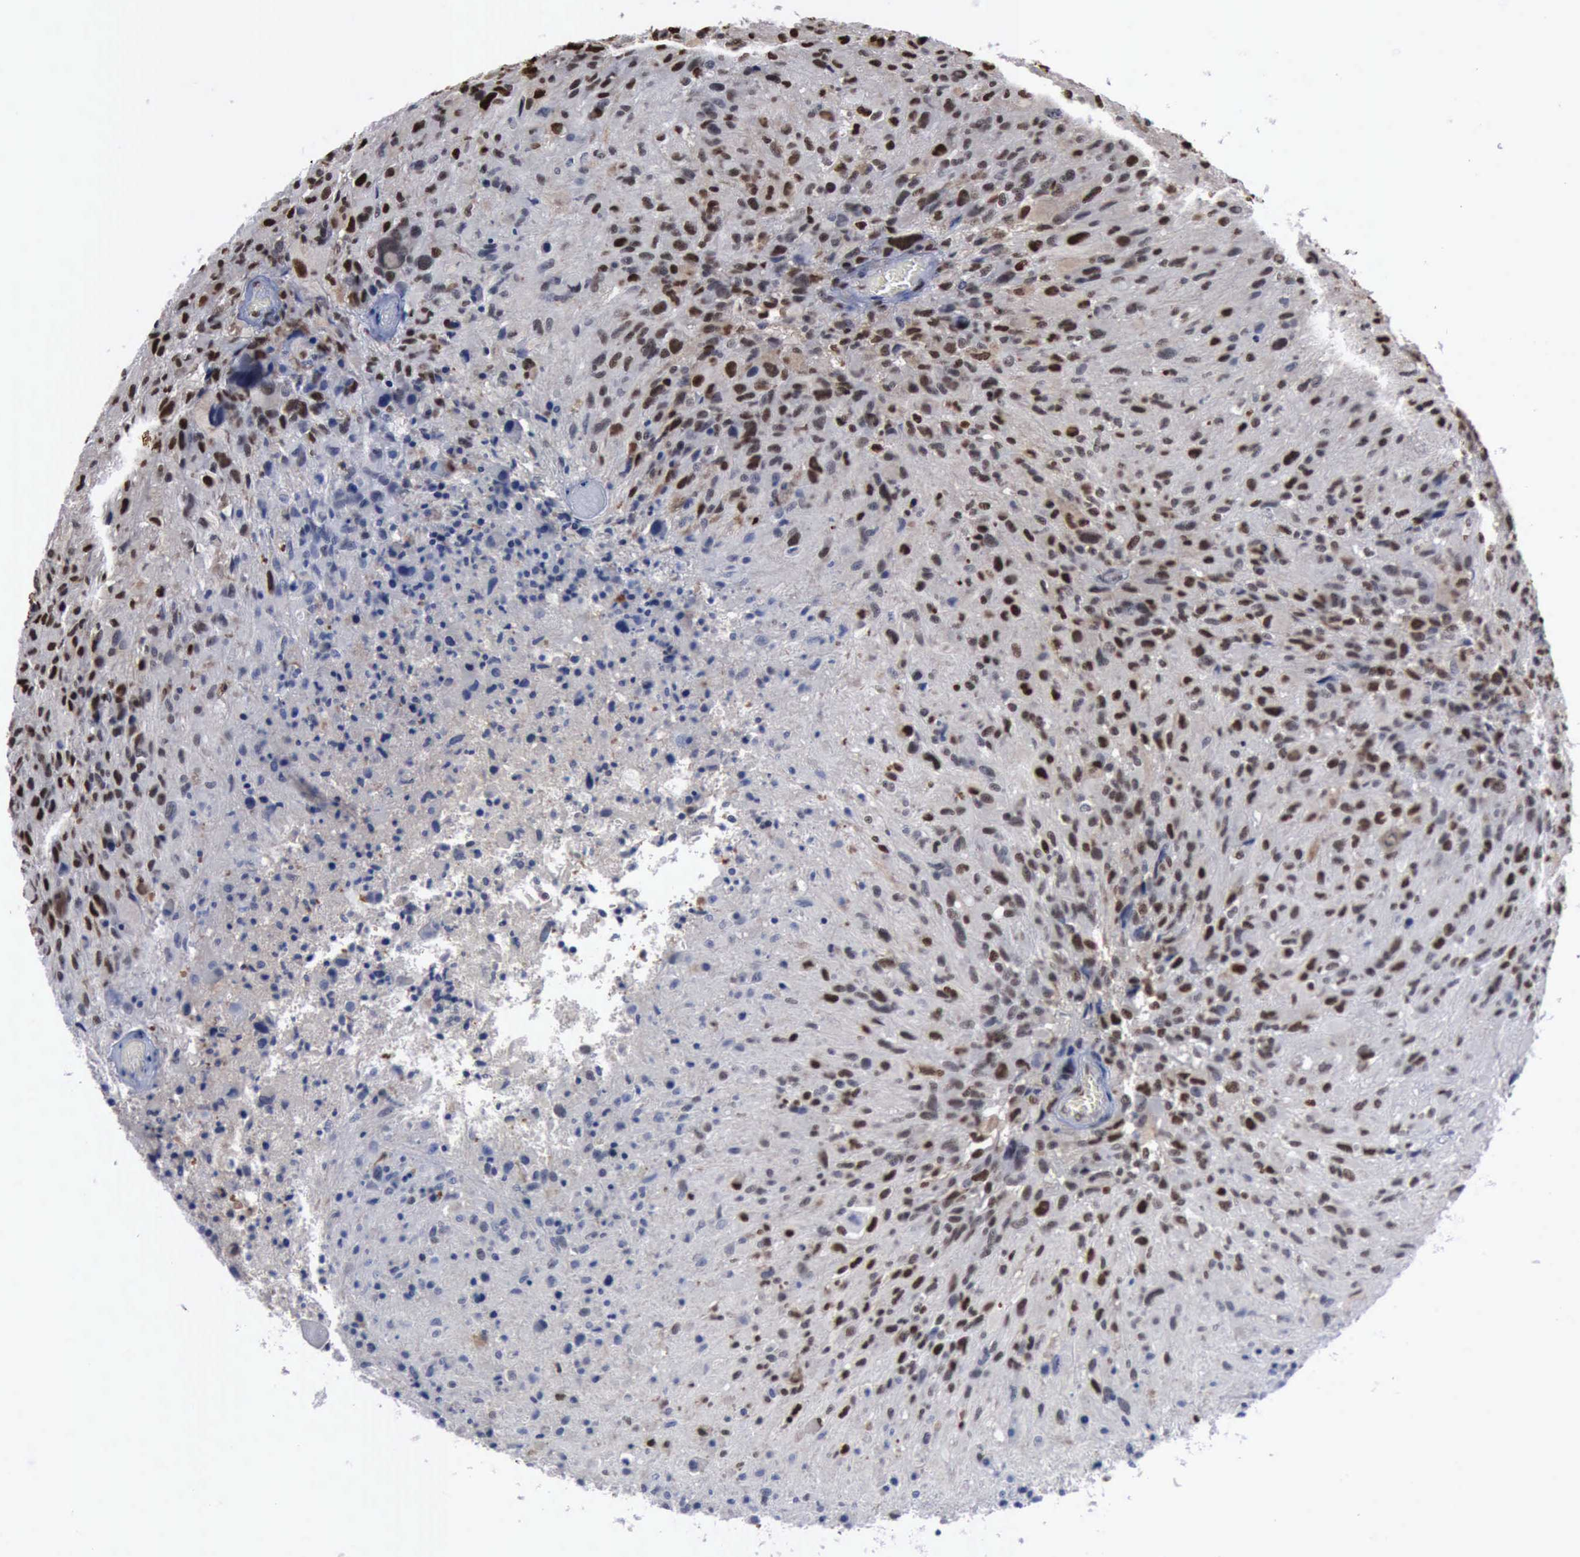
{"staining": {"intensity": "weak", "quantity": "25%-75%", "location": "nuclear"}, "tissue": "glioma", "cell_type": "Tumor cells", "image_type": "cancer", "snomed": [{"axis": "morphology", "description": "Glioma, malignant, High grade"}, {"axis": "topography", "description": "Brain"}], "caption": "Immunohistochemical staining of high-grade glioma (malignant) demonstrates low levels of weak nuclear expression in approximately 25%-75% of tumor cells.", "gene": "PCNA", "patient": {"sex": "male", "age": 69}}